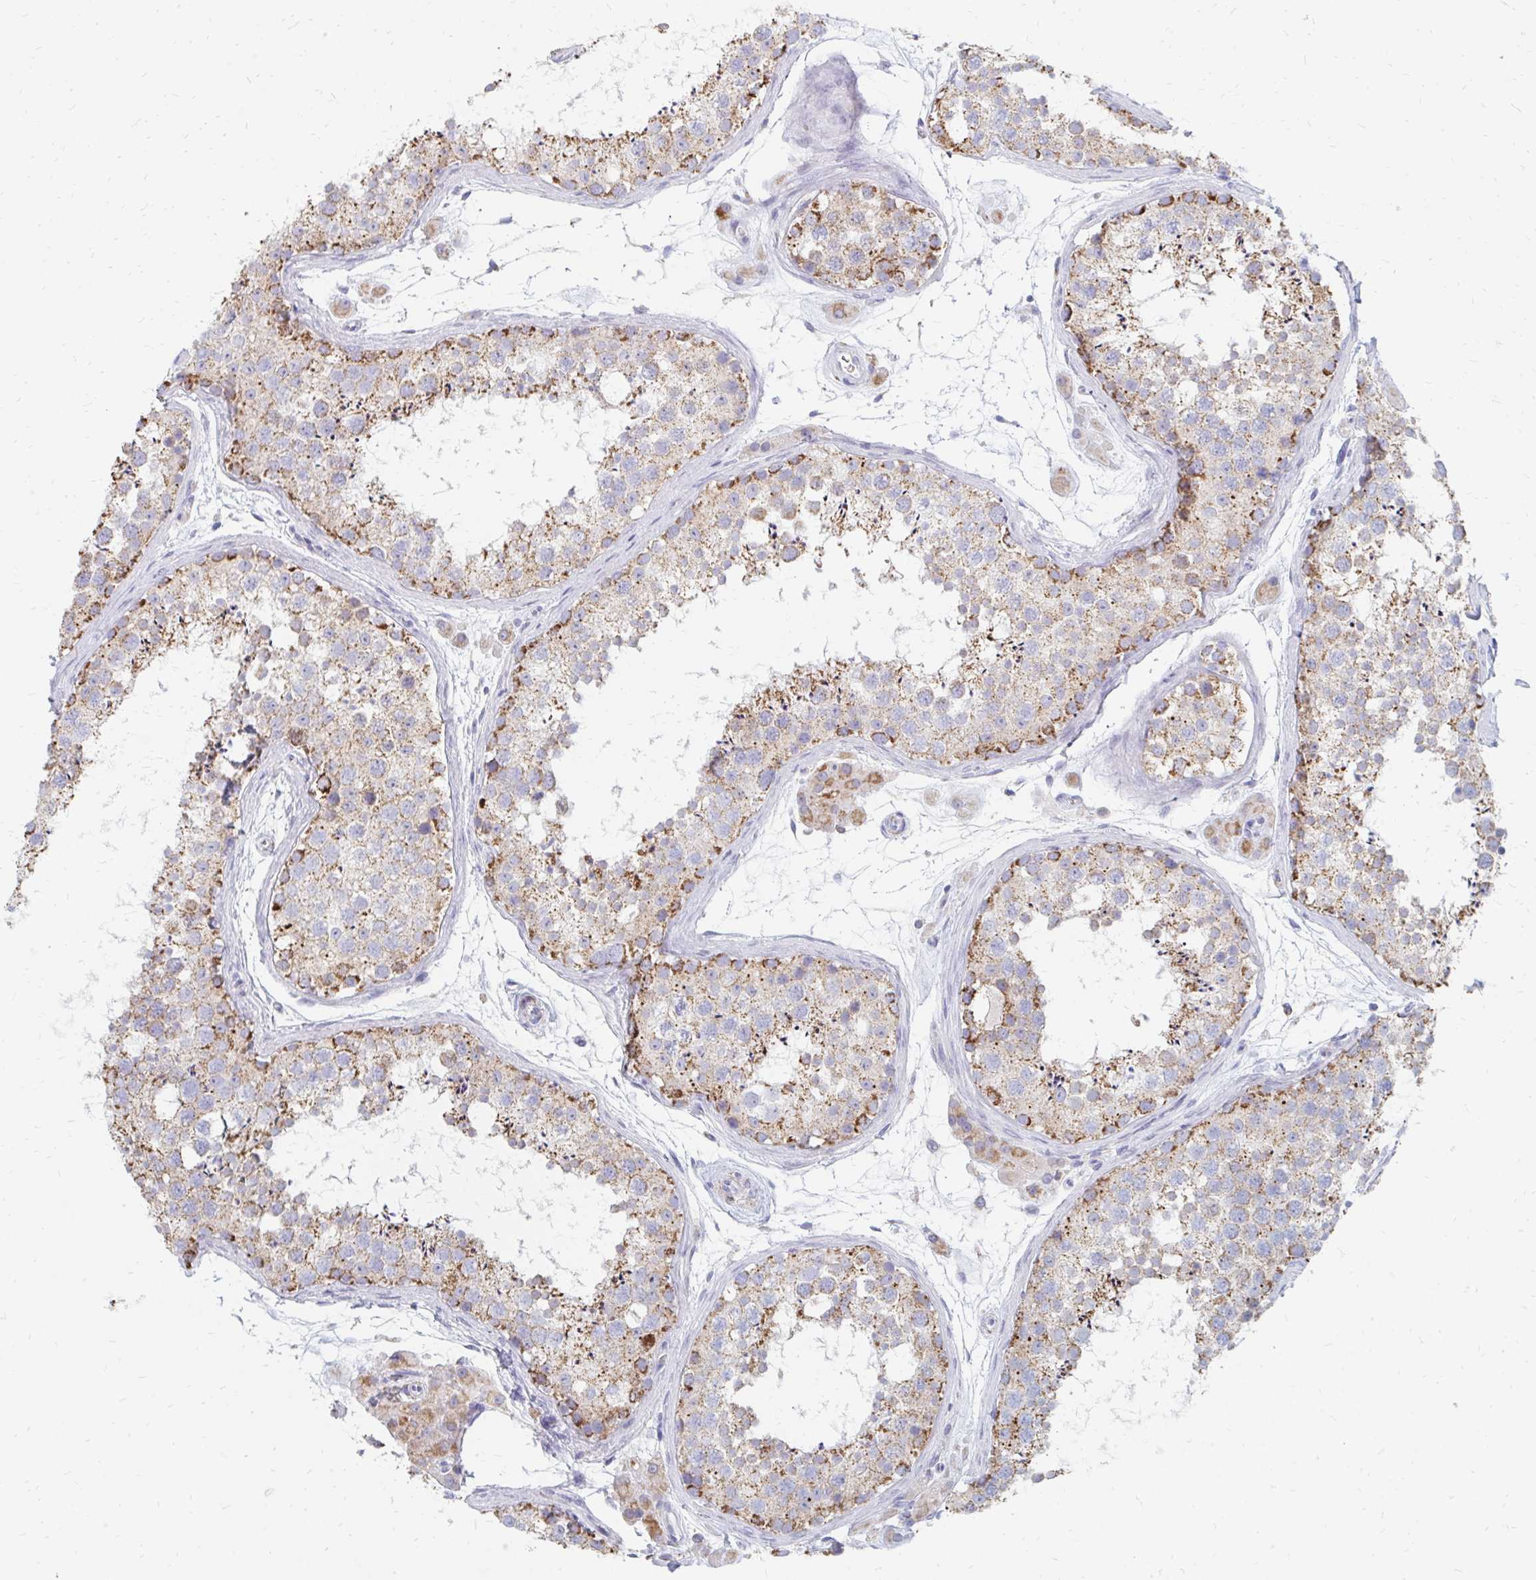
{"staining": {"intensity": "moderate", "quantity": ">75%", "location": "cytoplasmic/membranous"}, "tissue": "testis", "cell_type": "Cells in seminiferous ducts", "image_type": "normal", "snomed": [{"axis": "morphology", "description": "Normal tissue, NOS"}, {"axis": "topography", "description": "Testis"}], "caption": "Protein expression analysis of benign testis reveals moderate cytoplasmic/membranous expression in about >75% of cells in seminiferous ducts. The staining is performed using DAB brown chromogen to label protein expression. The nuclei are counter-stained blue using hematoxylin.", "gene": "OR10V1", "patient": {"sex": "male", "age": 41}}